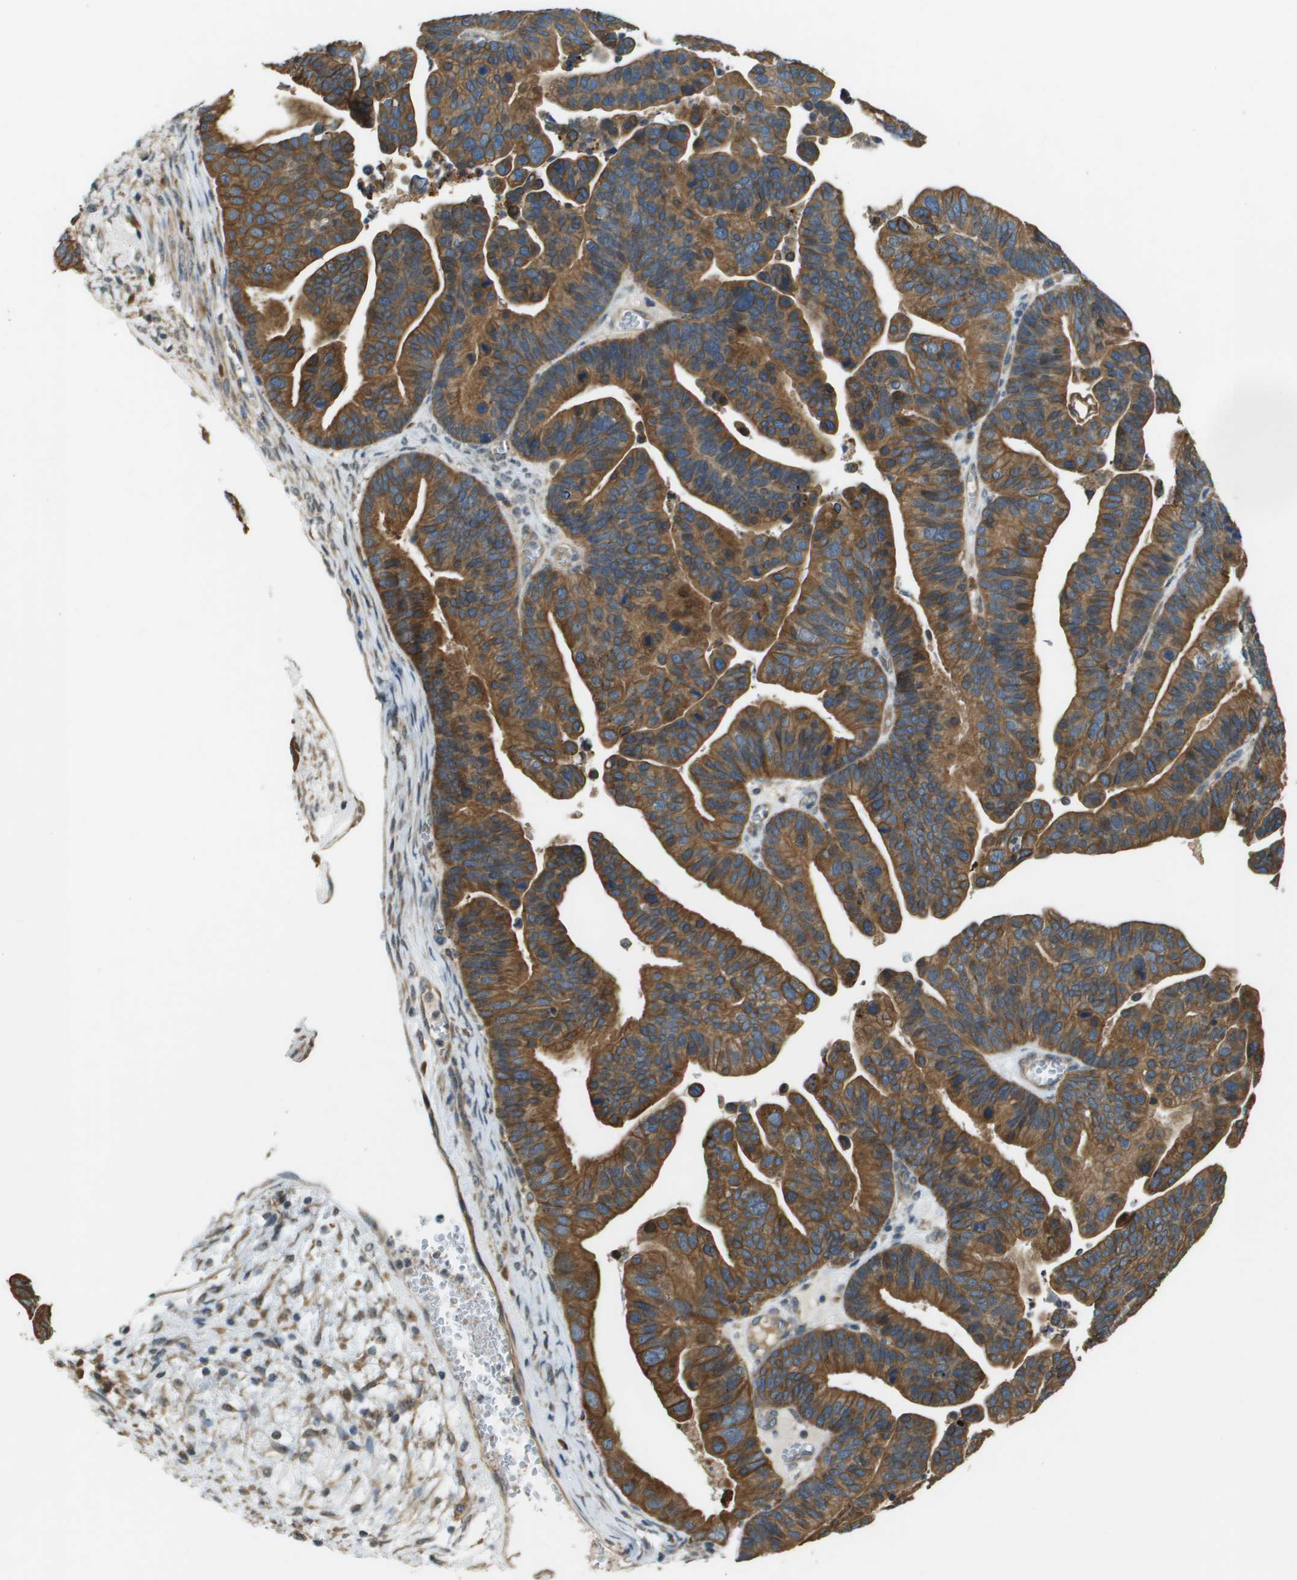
{"staining": {"intensity": "moderate", "quantity": ">75%", "location": "cytoplasmic/membranous"}, "tissue": "ovarian cancer", "cell_type": "Tumor cells", "image_type": "cancer", "snomed": [{"axis": "morphology", "description": "Cystadenocarcinoma, serous, NOS"}, {"axis": "topography", "description": "Ovary"}], "caption": "A micrograph of human ovarian cancer (serous cystadenocarcinoma) stained for a protein exhibits moderate cytoplasmic/membranous brown staining in tumor cells.", "gene": "CDKN2C", "patient": {"sex": "female", "age": 56}}